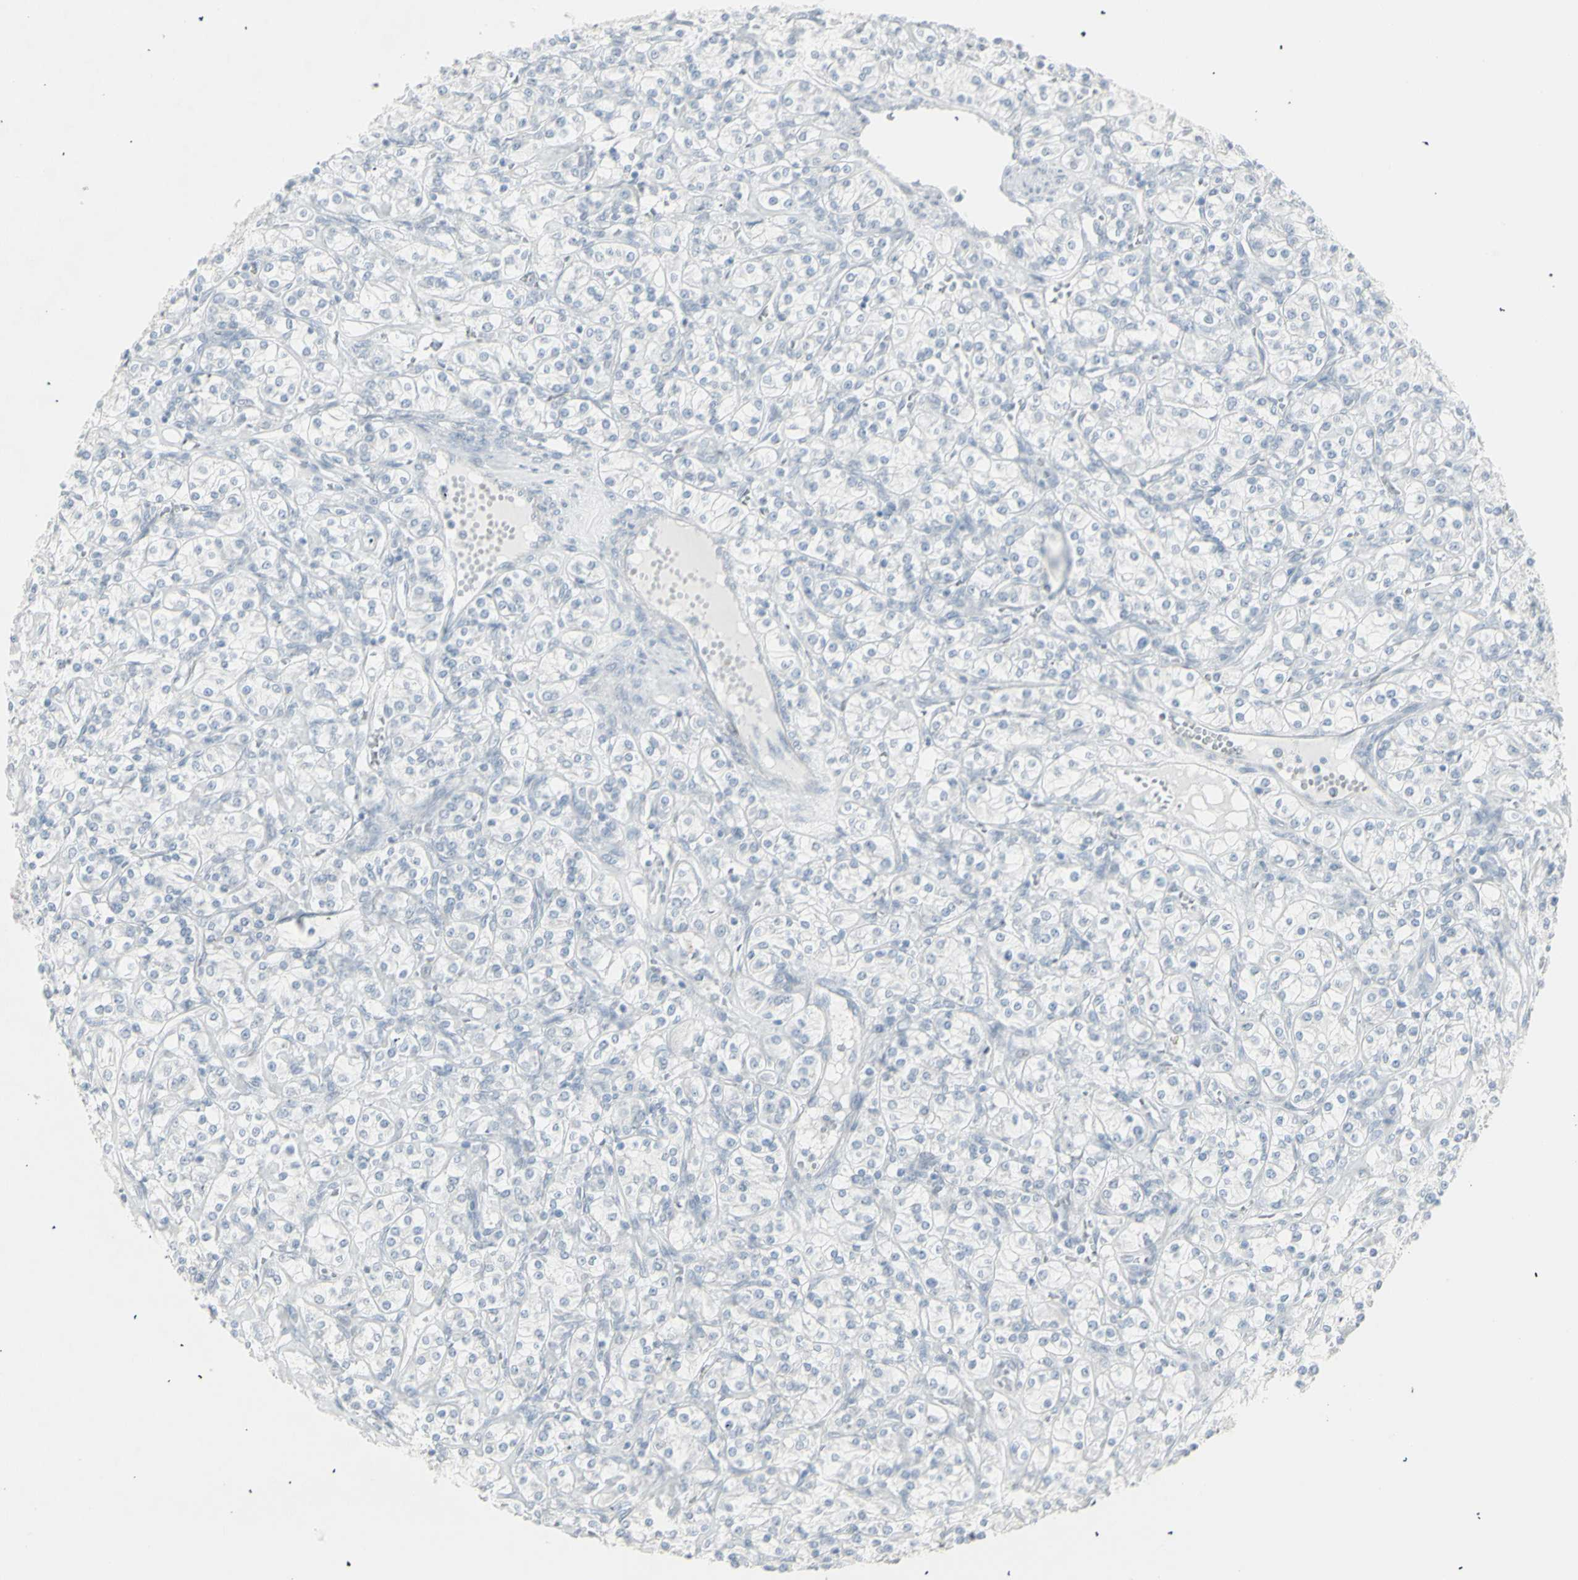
{"staining": {"intensity": "negative", "quantity": "none", "location": "none"}, "tissue": "renal cancer", "cell_type": "Tumor cells", "image_type": "cancer", "snomed": [{"axis": "morphology", "description": "Adenocarcinoma, NOS"}, {"axis": "topography", "description": "Kidney"}], "caption": "Immunohistochemical staining of renal adenocarcinoma reveals no significant positivity in tumor cells. Brightfield microscopy of immunohistochemistry (IHC) stained with DAB (3,3'-diaminobenzidine) (brown) and hematoxylin (blue), captured at high magnification.", "gene": "YBX2", "patient": {"sex": "male", "age": 77}}